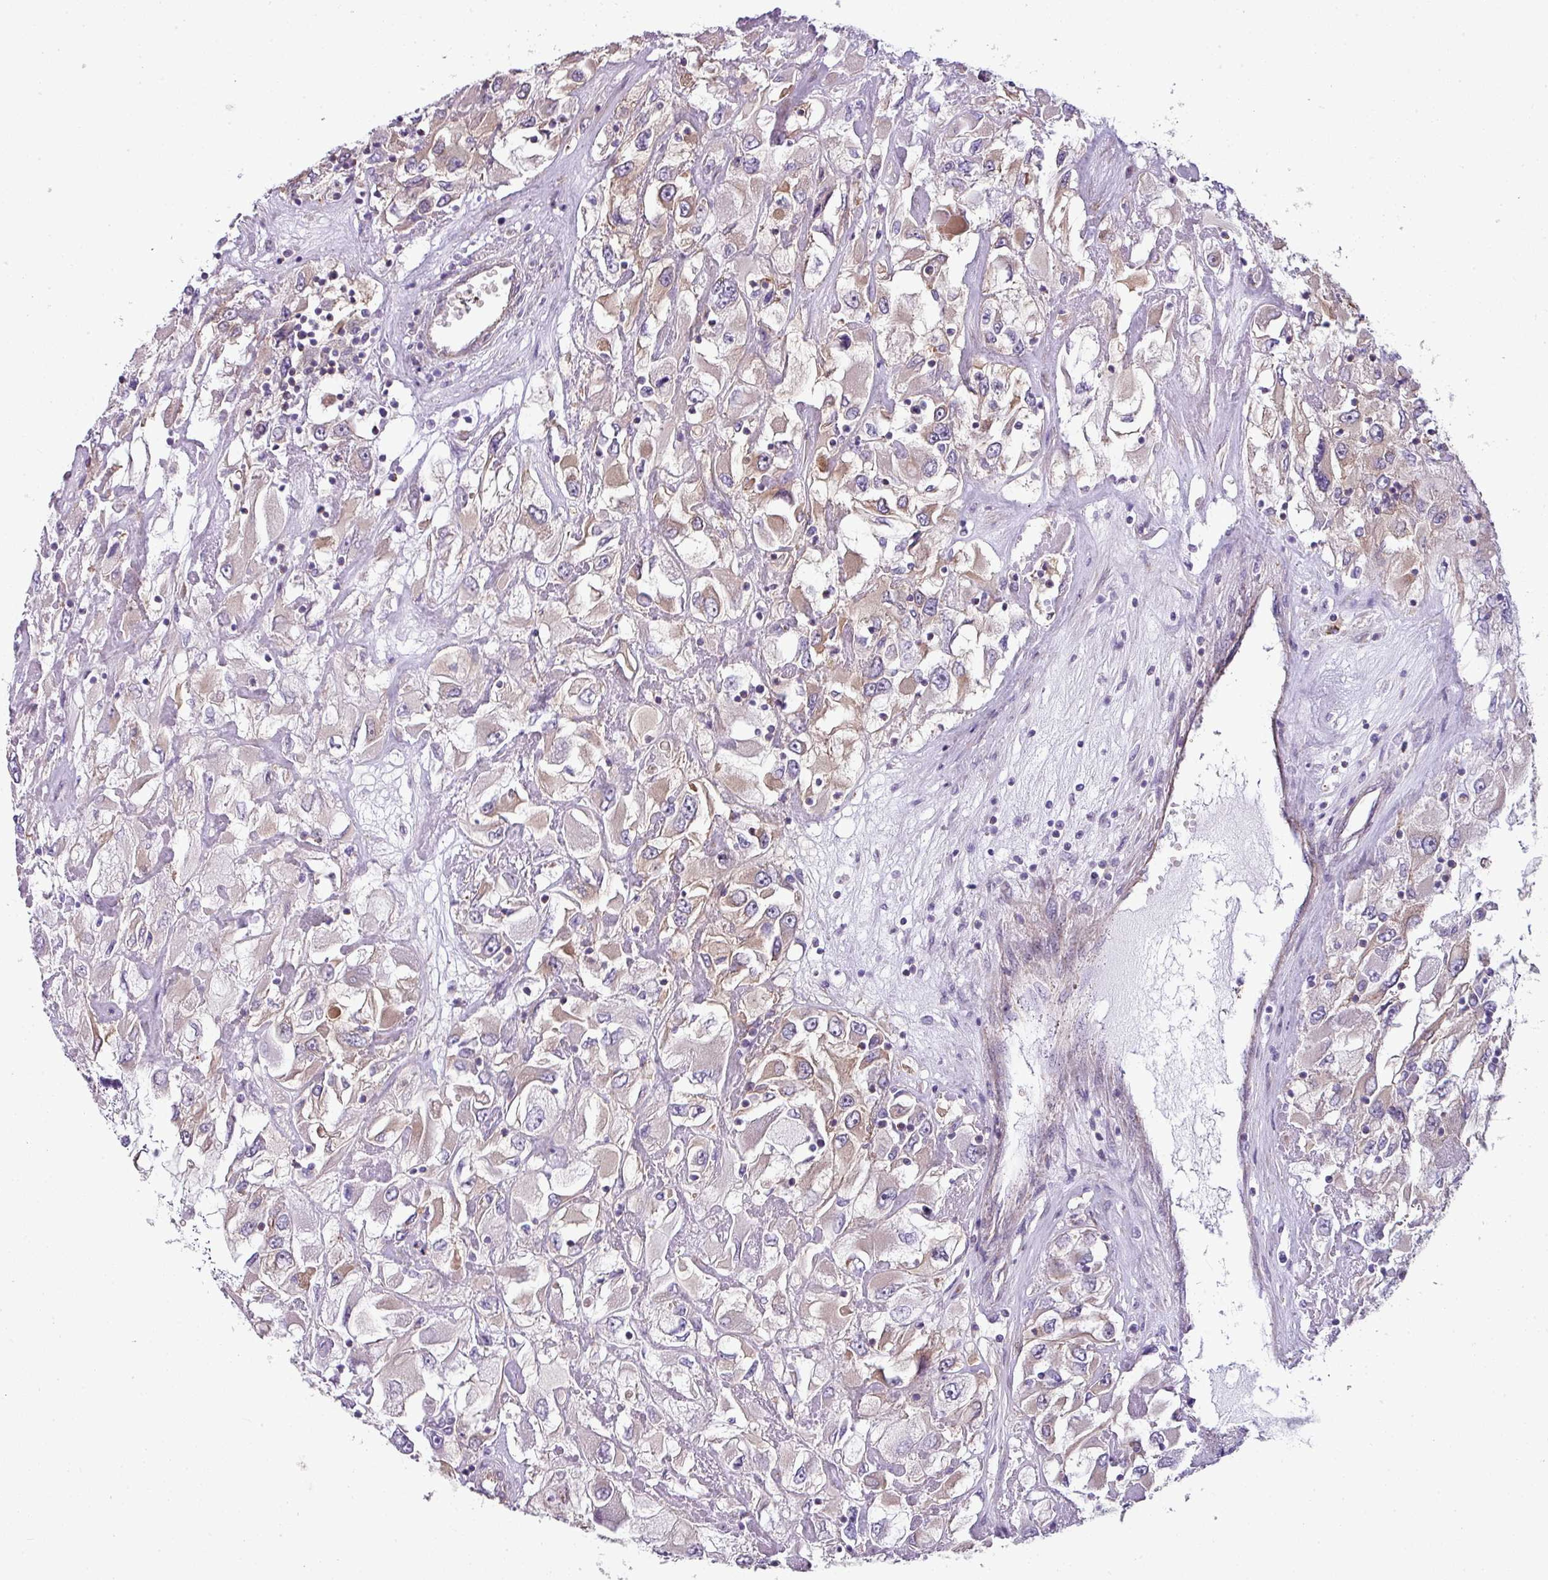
{"staining": {"intensity": "weak", "quantity": "25%-75%", "location": "cytoplasmic/membranous"}, "tissue": "renal cancer", "cell_type": "Tumor cells", "image_type": "cancer", "snomed": [{"axis": "morphology", "description": "Adenocarcinoma, NOS"}, {"axis": "topography", "description": "Kidney"}], "caption": "DAB (3,3'-diaminobenzidine) immunohistochemical staining of renal adenocarcinoma reveals weak cytoplasmic/membranous protein positivity in about 25%-75% of tumor cells.", "gene": "PALS2", "patient": {"sex": "female", "age": 52}}